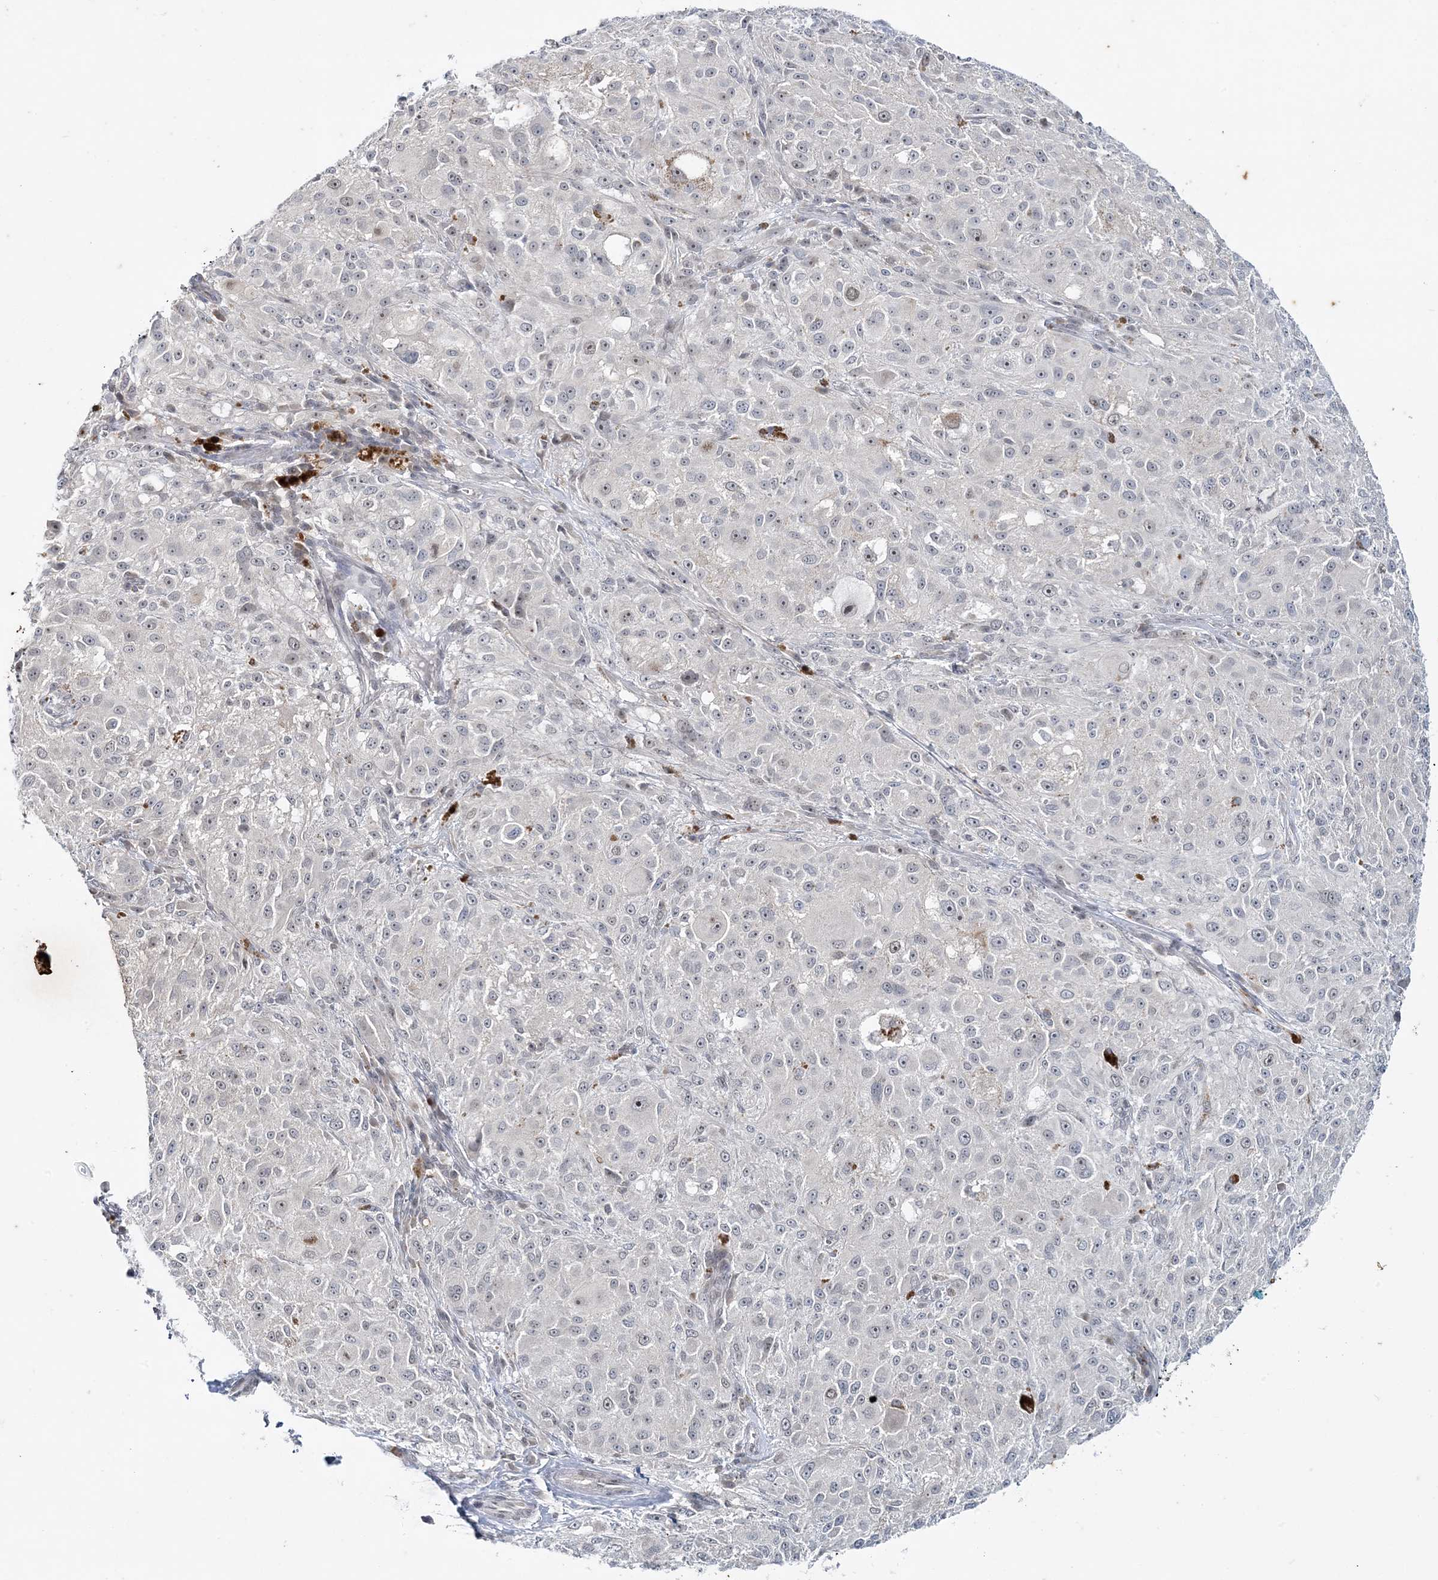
{"staining": {"intensity": "negative", "quantity": "none", "location": "none"}, "tissue": "melanoma", "cell_type": "Tumor cells", "image_type": "cancer", "snomed": [{"axis": "morphology", "description": "Necrosis, NOS"}, {"axis": "morphology", "description": "Malignant melanoma, NOS"}, {"axis": "topography", "description": "Skin"}], "caption": "The micrograph exhibits no significant staining in tumor cells of malignant melanoma.", "gene": "LEXM", "patient": {"sex": "female", "age": 87}}